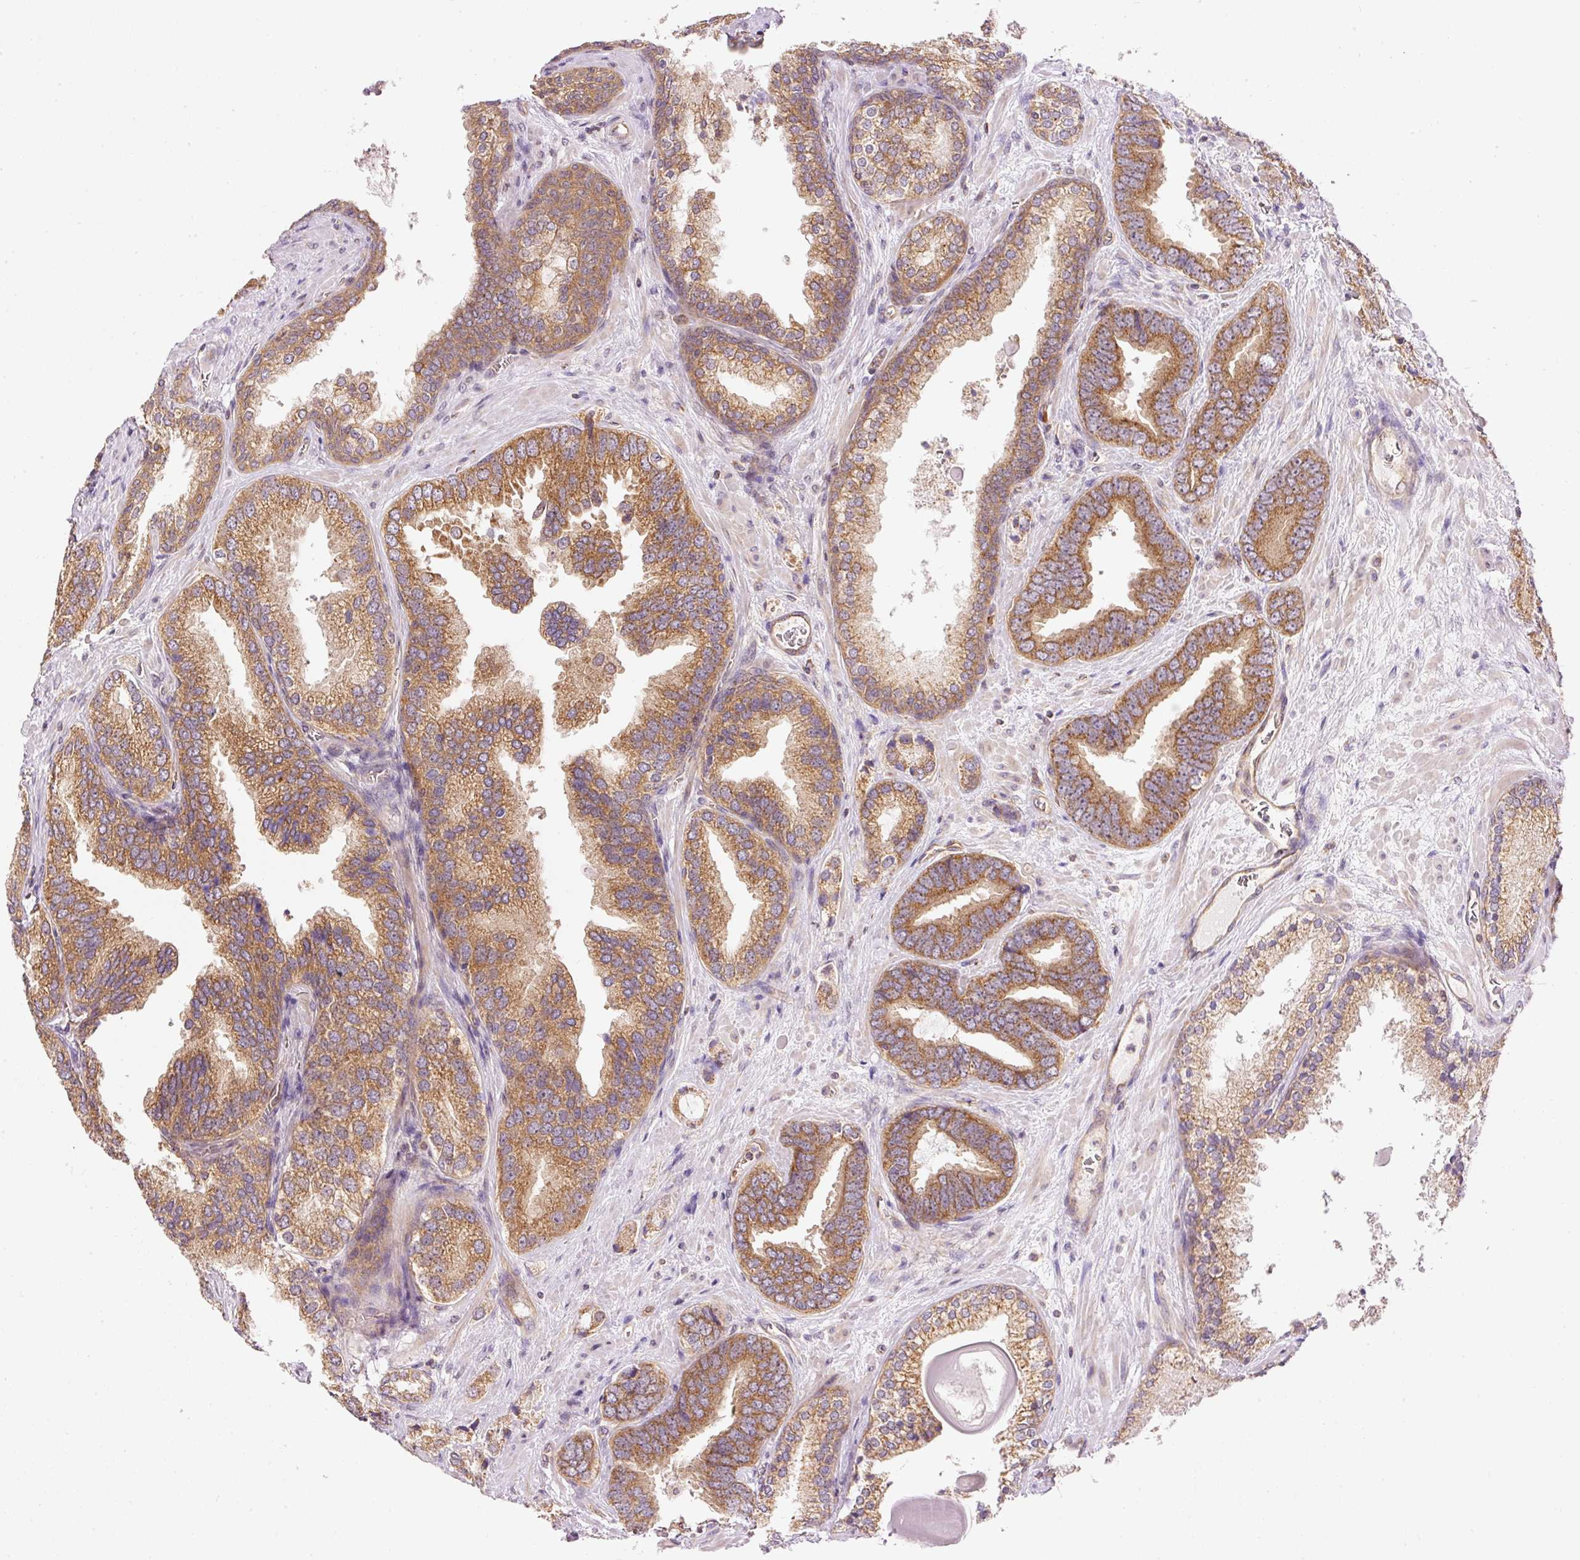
{"staining": {"intensity": "moderate", "quantity": ">75%", "location": "cytoplasmic/membranous"}, "tissue": "prostate cancer", "cell_type": "Tumor cells", "image_type": "cancer", "snomed": [{"axis": "morphology", "description": "Adenocarcinoma, High grade"}, {"axis": "topography", "description": "Prostate"}], "caption": "The photomicrograph demonstrates staining of prostate cancer, revealing moderate cytoplasmic/membranous protein expression (brown color) within tumor cells. Using DAB (3,3'-diaminobenzidine) (brown) and hematoxylin (blue) stains, captured at high magnification using brightfield microscopy.", "gene": "ADCY4", "patient": {"sex": "male", "age": 63}}